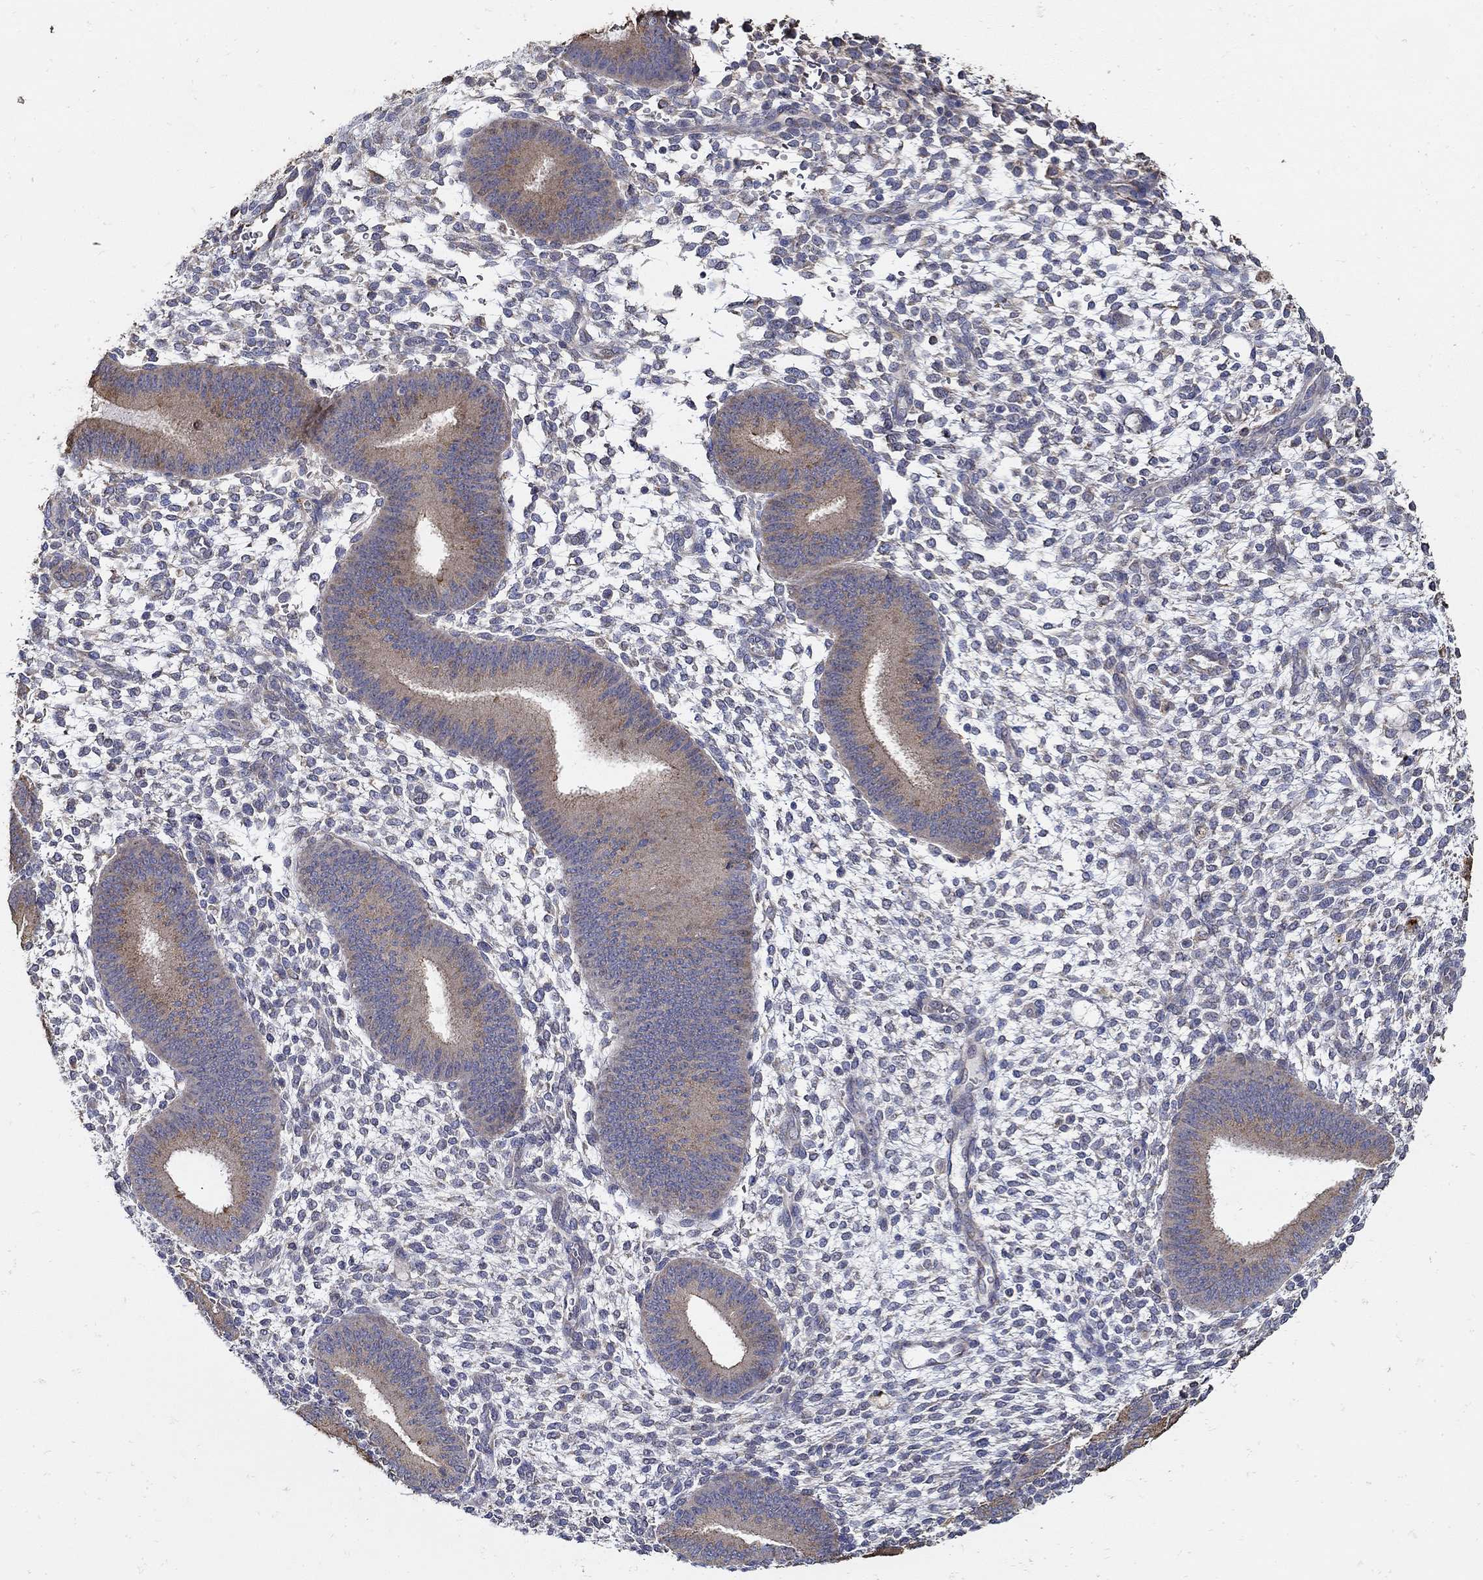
{"staining": {"intensity": "negative", "quantity": "none", "location": "none"}, "tissue": "endometrium", "cell_type": "Cells in endometrial stroma", "image_type": "normal", "snomed": [{"axis": "morphology", "description": "Normal tissue, NOS"}, {"axis": "topography", "description": "Endometrium"}], "caption": "Micrograph shows no protein staining in cells in endometrial stroma of benign endometrium.", "gene": "EMILIN3", "patient": {"sex": "female", "age": 39}}